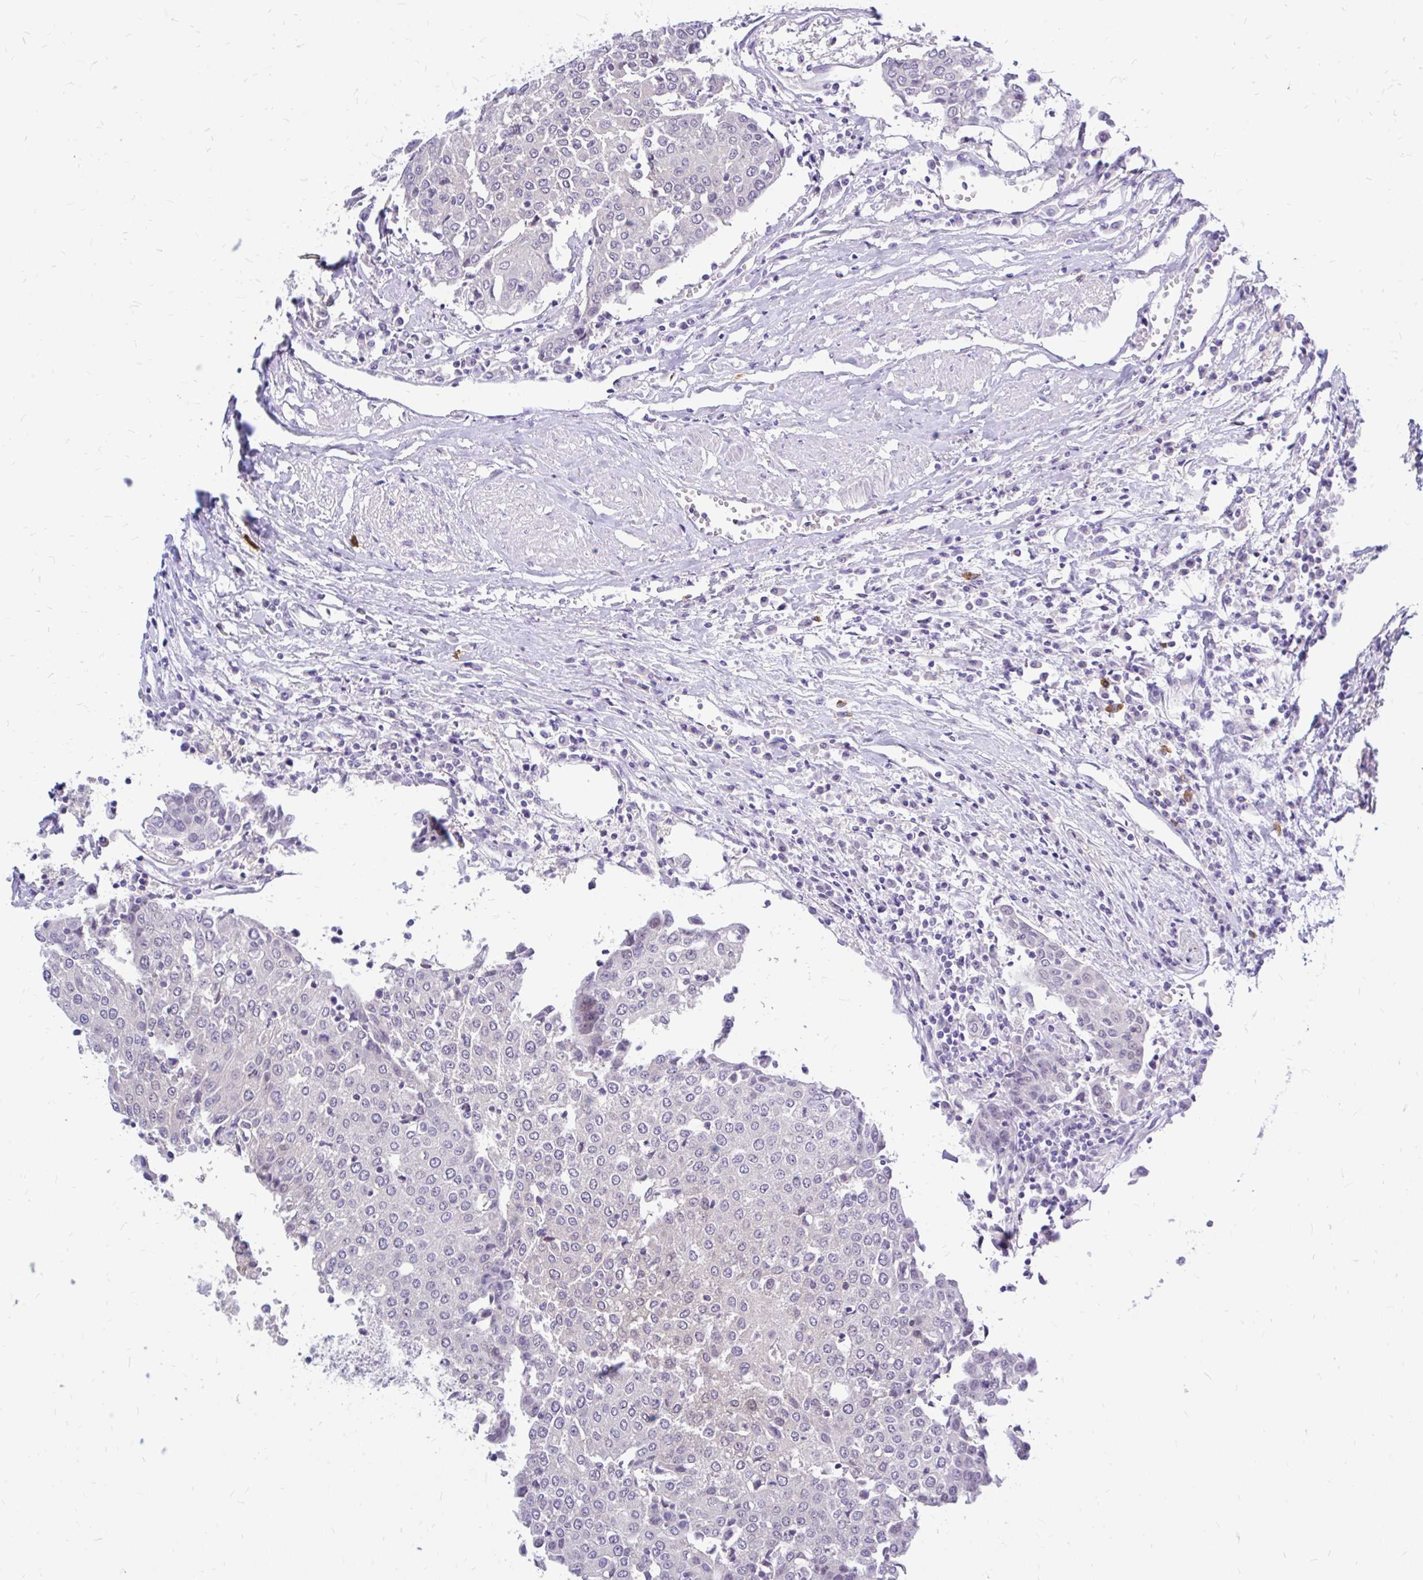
{"staining": {"intensity": "negative", "quantity": "none", "location": "none"}, "tissue": "urothelial cancer", "cell_type": "Tumor cells", "image_type": "cancer", "snomed": [{"axis": "morphology", "description": "Urothelial carcinoma, High grade"}, {"axis": "topography", "description": "Urinary bladder"}], "caption": "There is no significant expression in tumor cells of urothelial cancer.", "gene": "MAP1LC3A", "patient": {"sex": "female", "age": 85}}